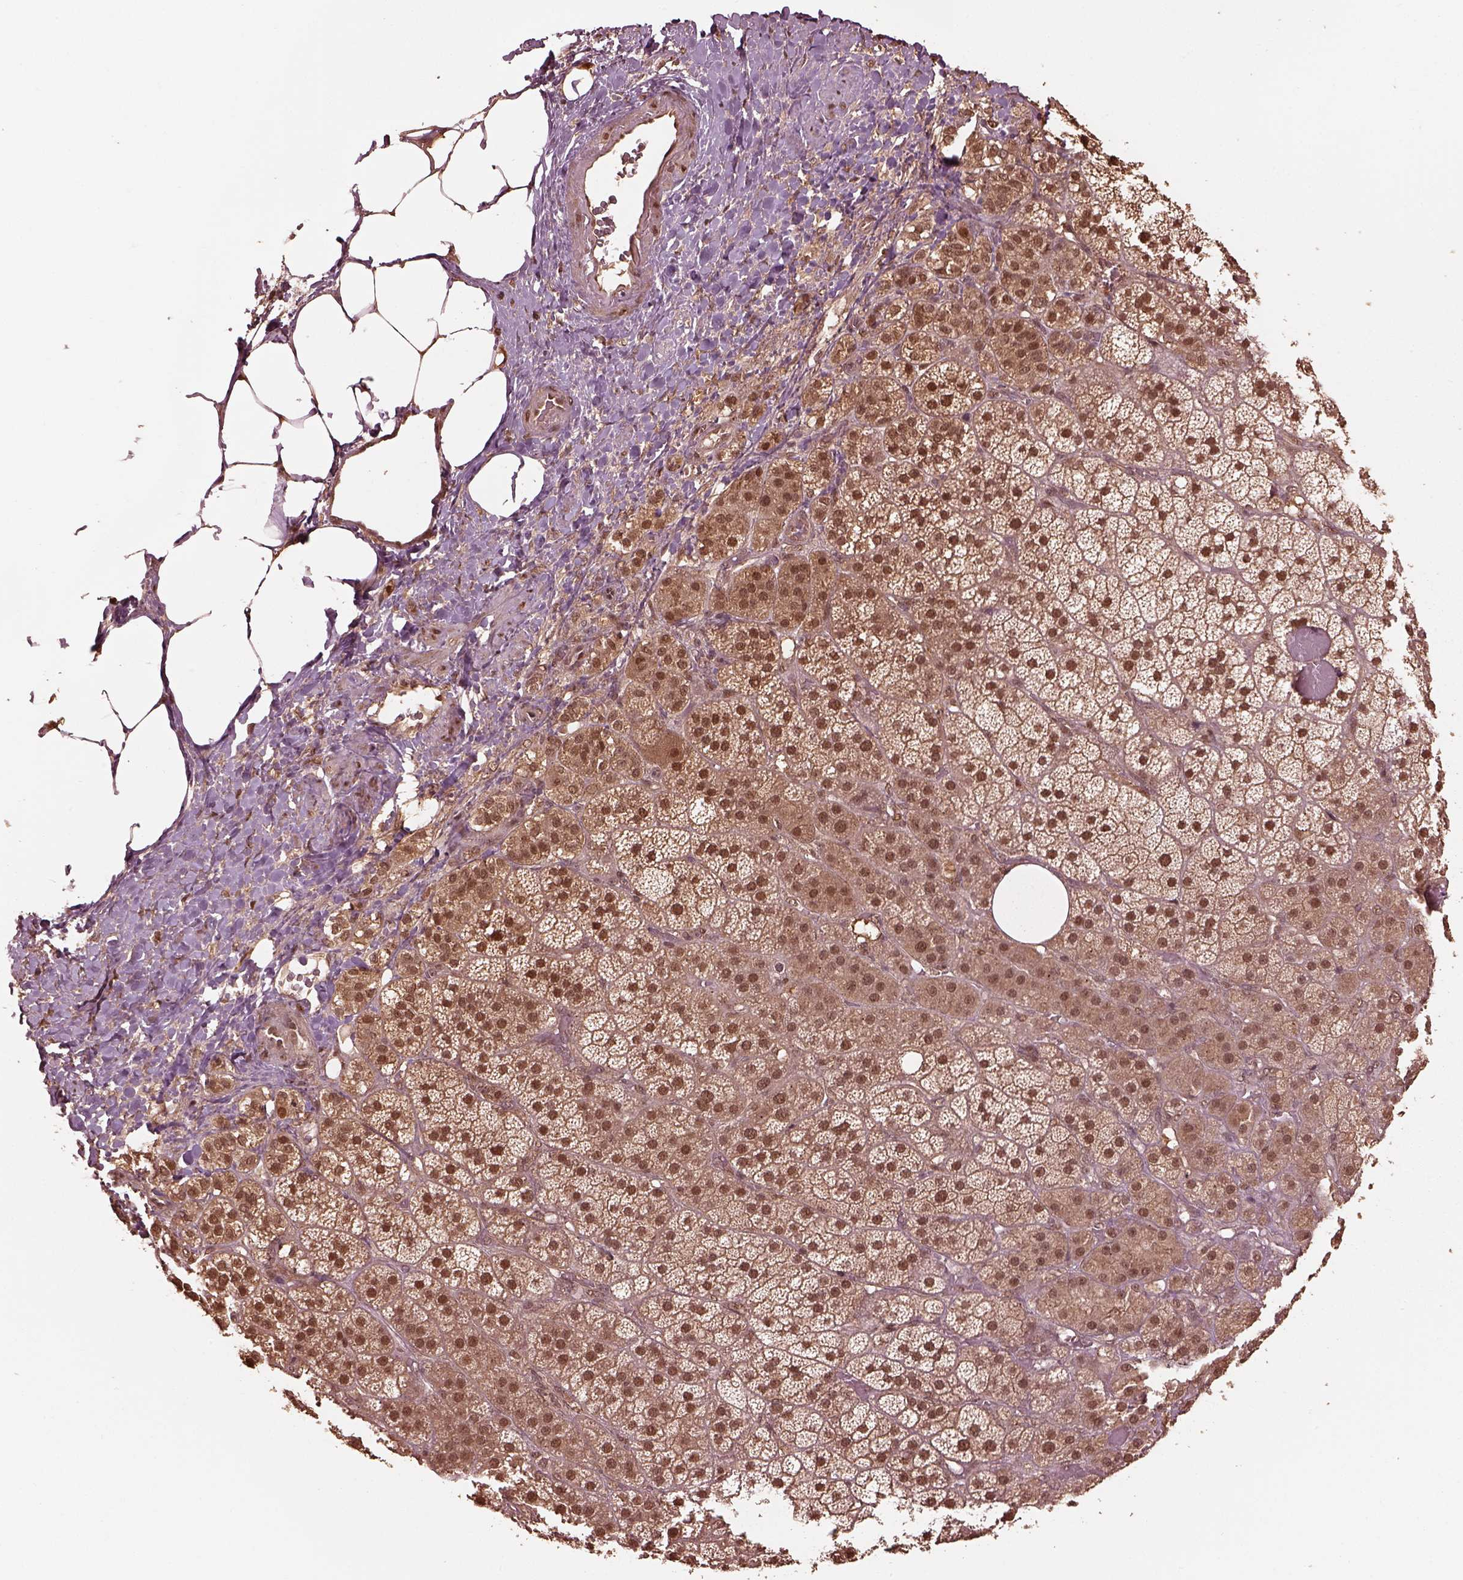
{"staining": {"intensity": "strong", "quantity": ">75%", "location": "cytoplasmic/membranous,nuclear"}, "tissue": "adrenal gland", "cell_type": "Glandular cells", "image_type": "normal", "snomed": [{"axis": "morphology", "description": "Normal tissue, NOS"}, {"axis": "topography", "description": "Adrenal gland"}], "caption": "A photomicrograph showing strong cytoplasmic/membranous,nuclear expression in about >75% of glandular cells in benign adrenal gland, as visualized by brown immunohistochemical staining.", "gene": "PSMC5", "patient": {"sex": "male", "age": 57}}